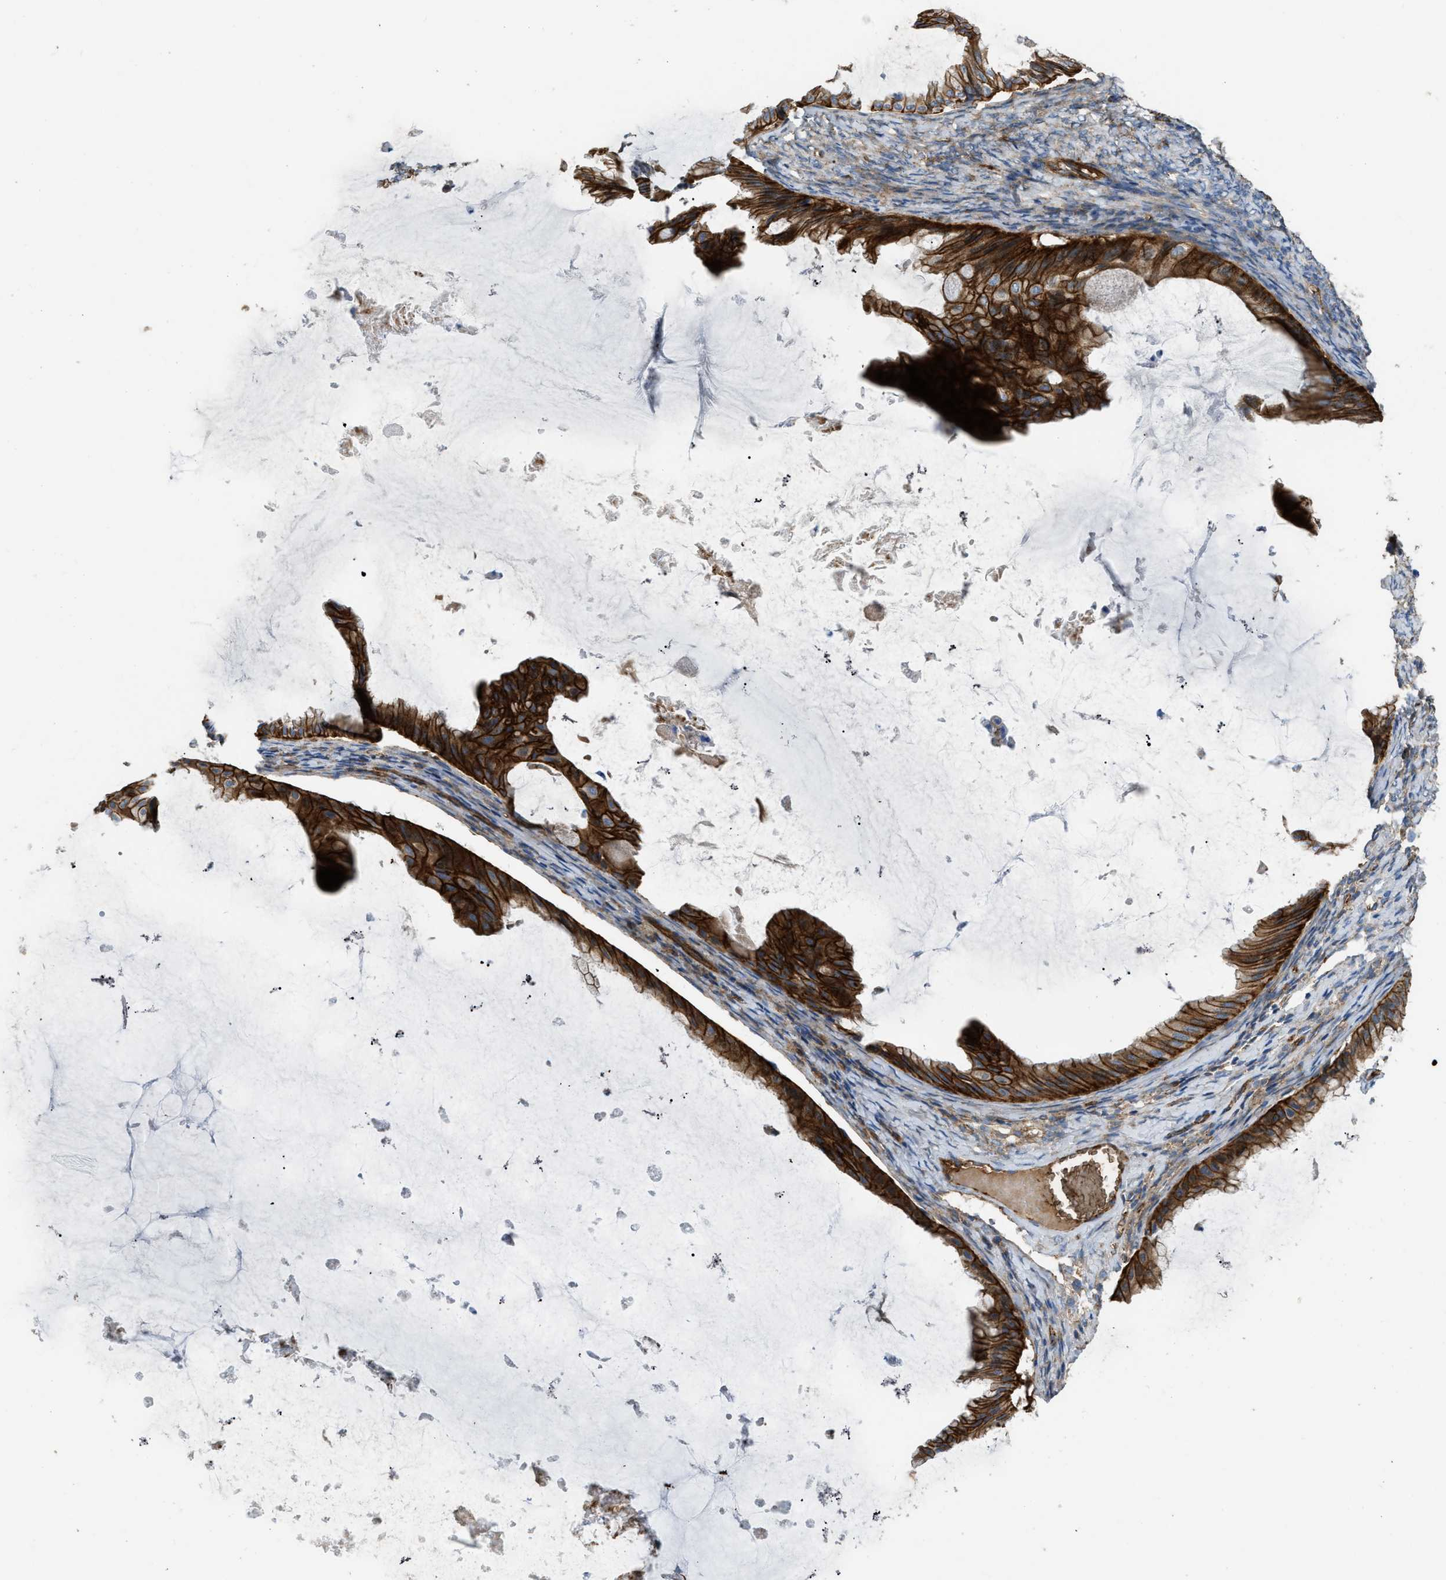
{"staining": {"intensity": "strong", "quantity": ">75%", "location": "cytoplasmic/membranous"}, "tissue": "ovarian cancer", "cell_type": "Tumor cells", "image_type": "cancer", "snomed": [{"axis": "morphology", "description": "Cystadenocarcinoma, mucinous, NOS"}, {"axis": "topography", "description": "Ovary"}], "caption": "A histopathology image of human ovarian cancer stained for a protein shows strong cytoplasmic/membranous brown staining in tumor cells. The protein is shown in brown color, while the nuclei are stained blue.", "gene": "ERC1", "patient": {"sex": "female", "age": 61}}